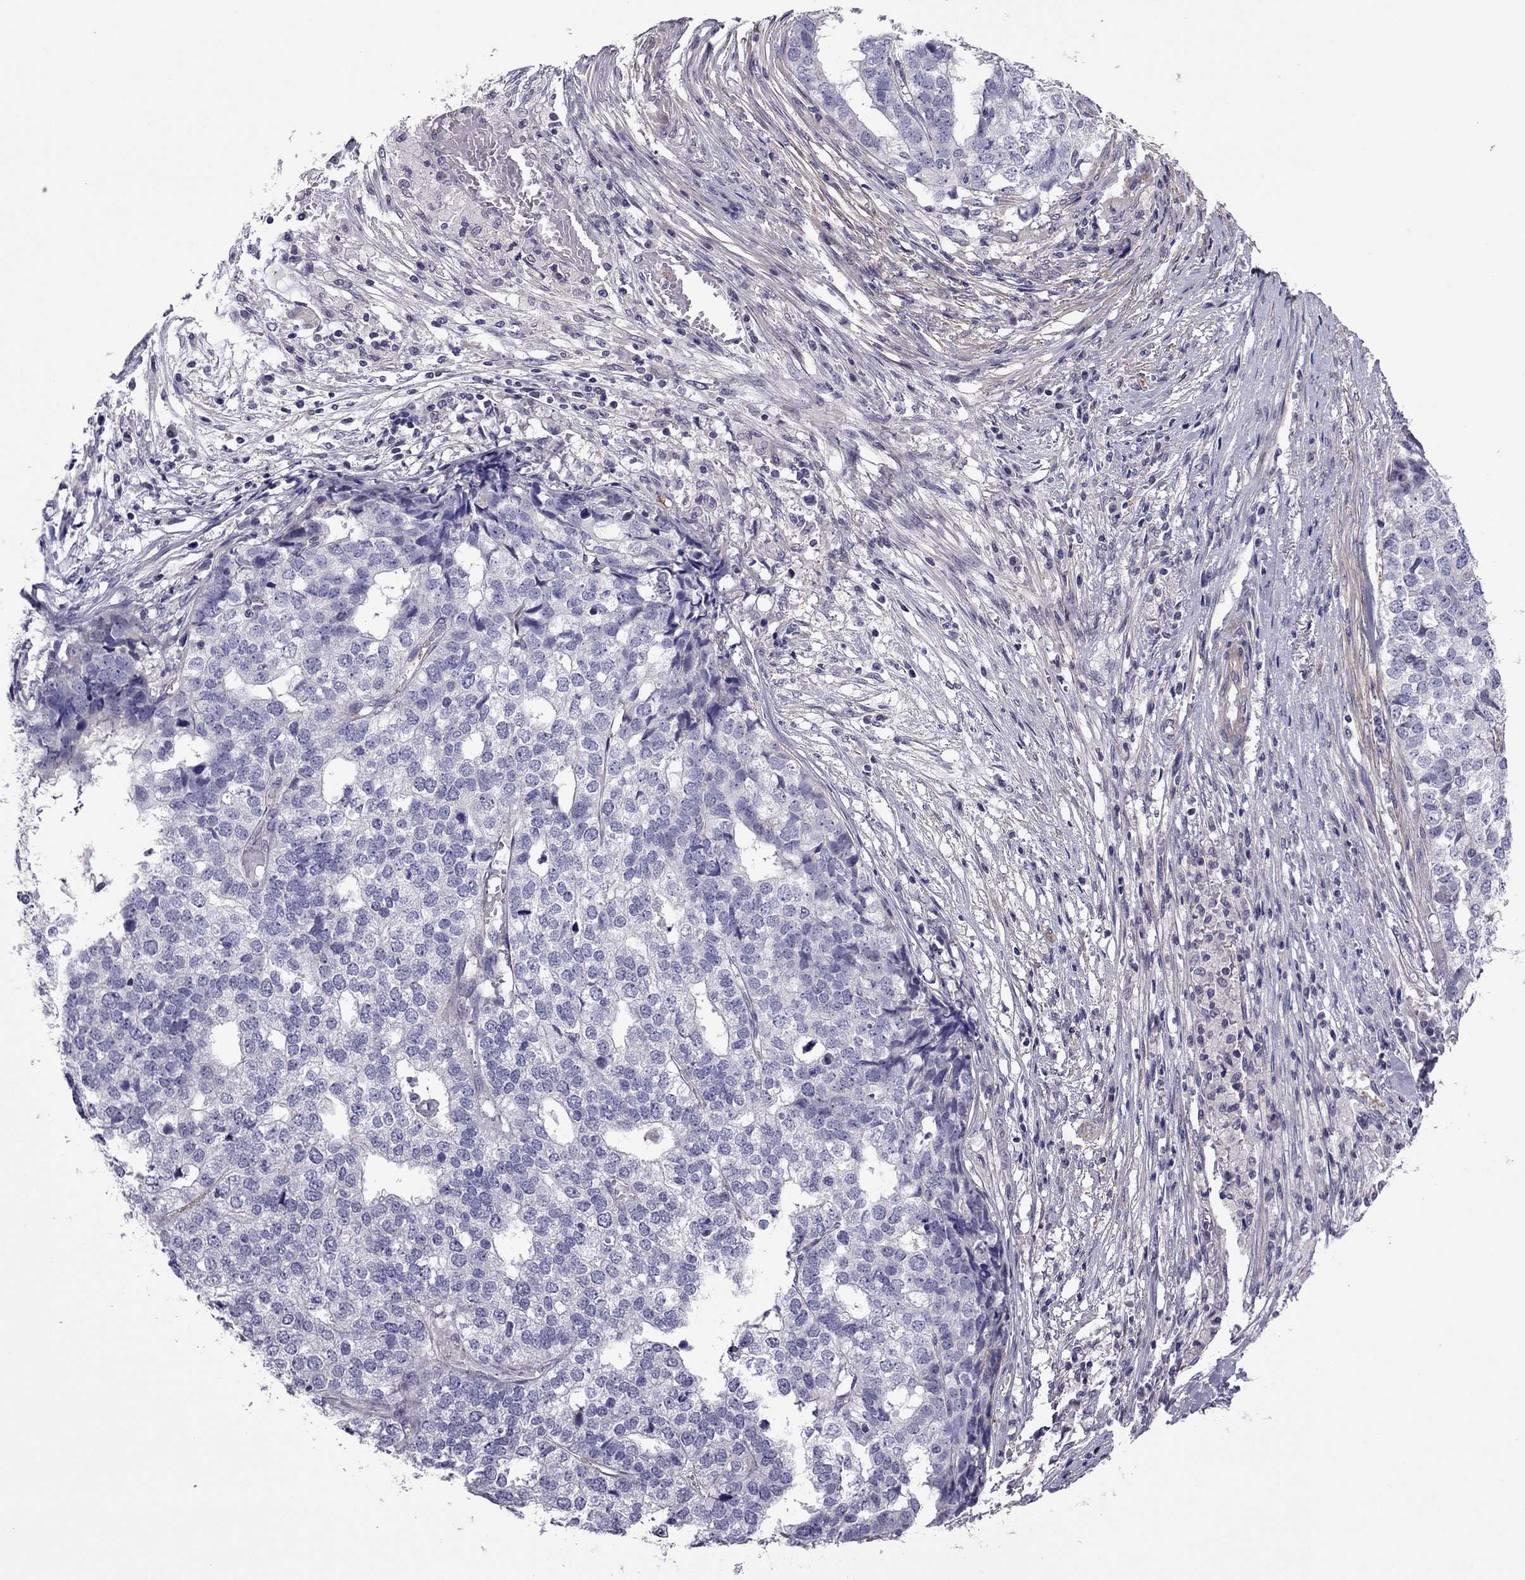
{"staining": {"intensity": "negative", "quantity": "none", "location": "none"}, "tissue": "stomach cancer", "cell_type": "Tumor cells", "image_type": "cancer", "snomed": [{"axis": "morphology", "description": "Adenocarcinoma, NOS"}, {"axis": "topography", "description": "Stomach"}], "caption": "Stomach cancer was stained to show a protein in brown. There is no significant staining in tumor cells.", "gene": "SLC16A8", "patient": {"sex": "male", "age": 69}}